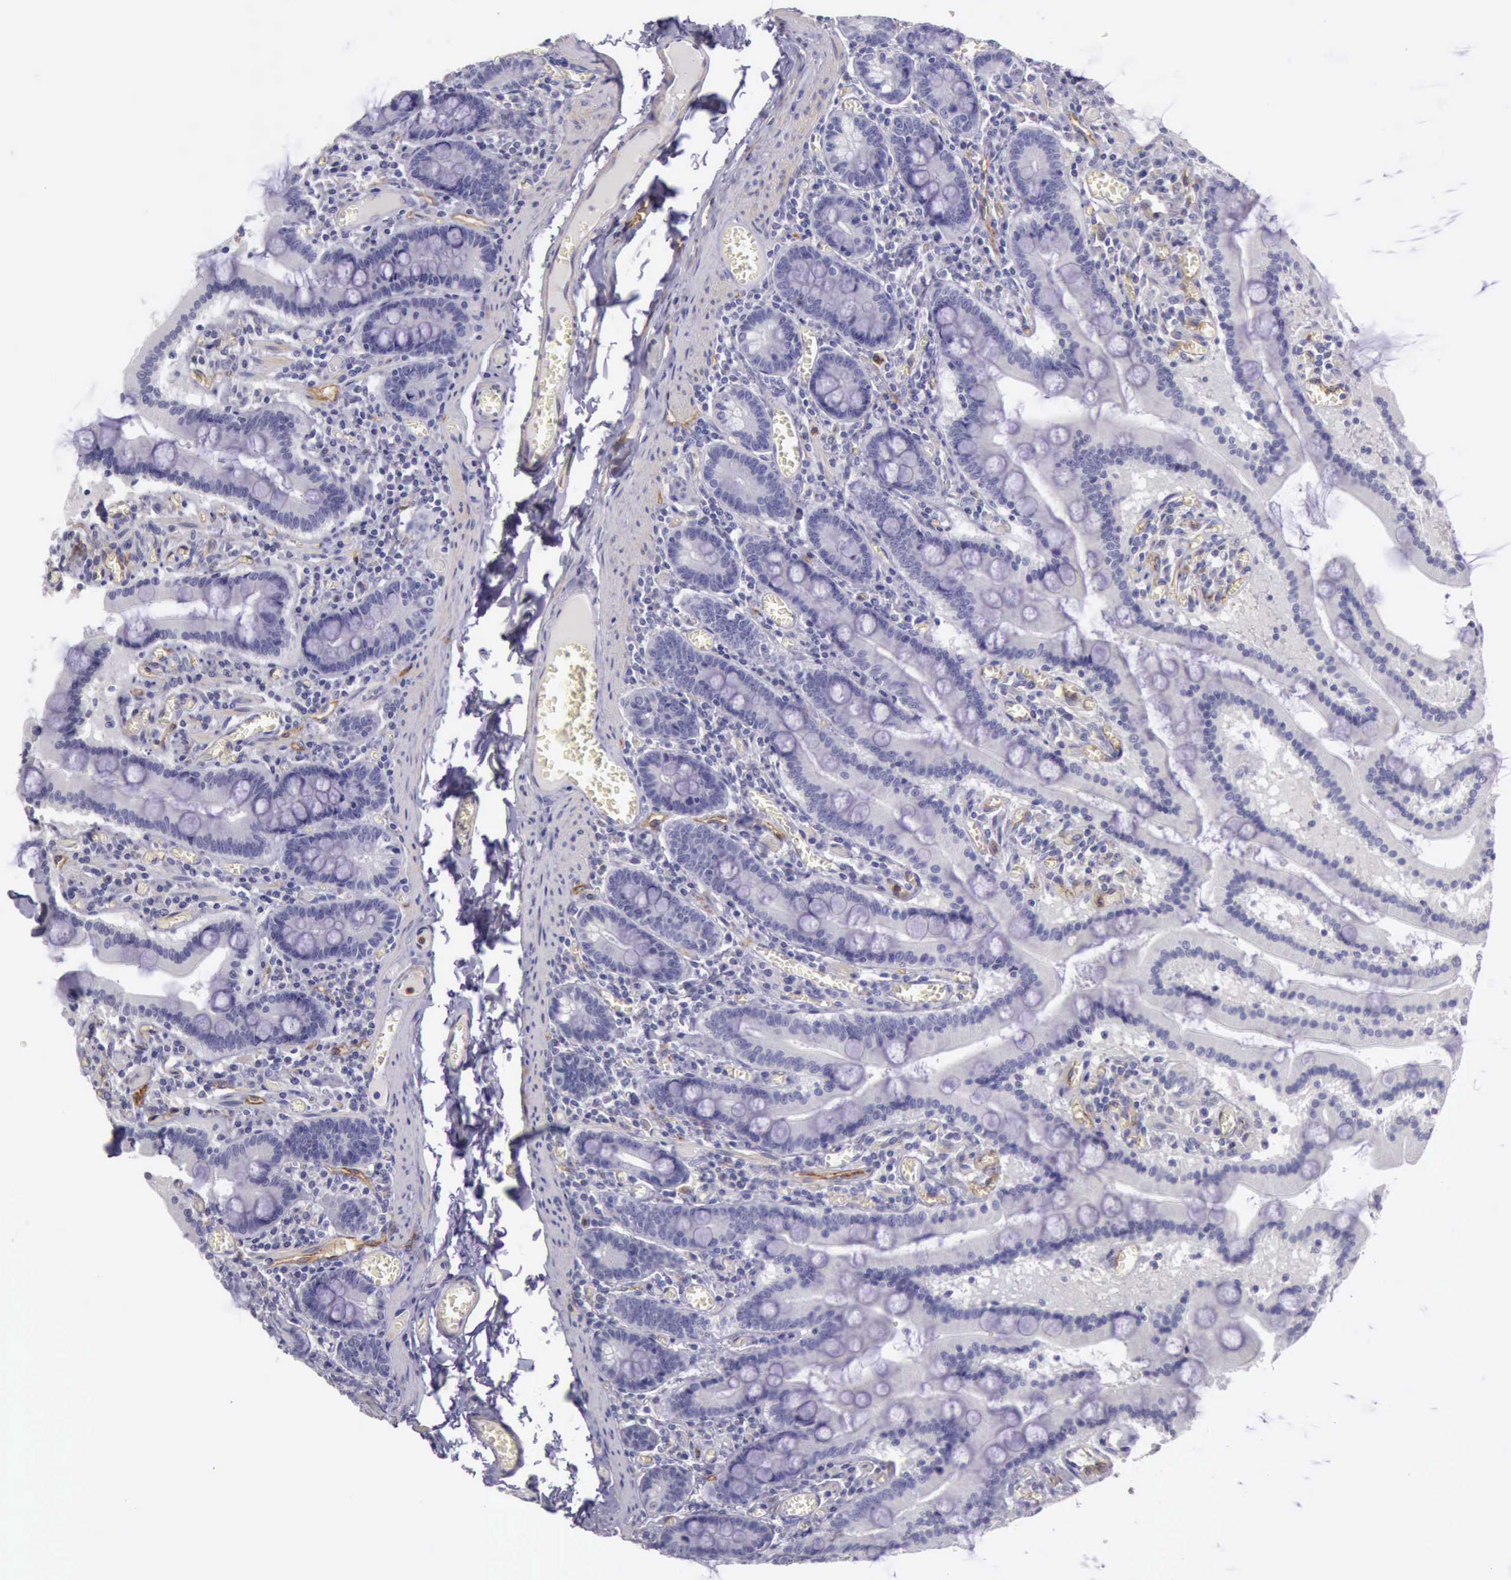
{"staining": {"intensity": "negative", "quantity": "none", "location": "none"}, "tissue": "small intestine", "cell_type": "Glandular cells", "image_type": "normal", "snomed": [{"axis": "morphology", "description": "Normal tissue, NOS"}, {"axis": "topography", "description": "Small intestine"}], "caption": "Immunohistochemical staining of benign small intestine displays no significant staining in glandular cells.", "gene": "TCEANC", "patient": {"sex": "male", "age": 59}}